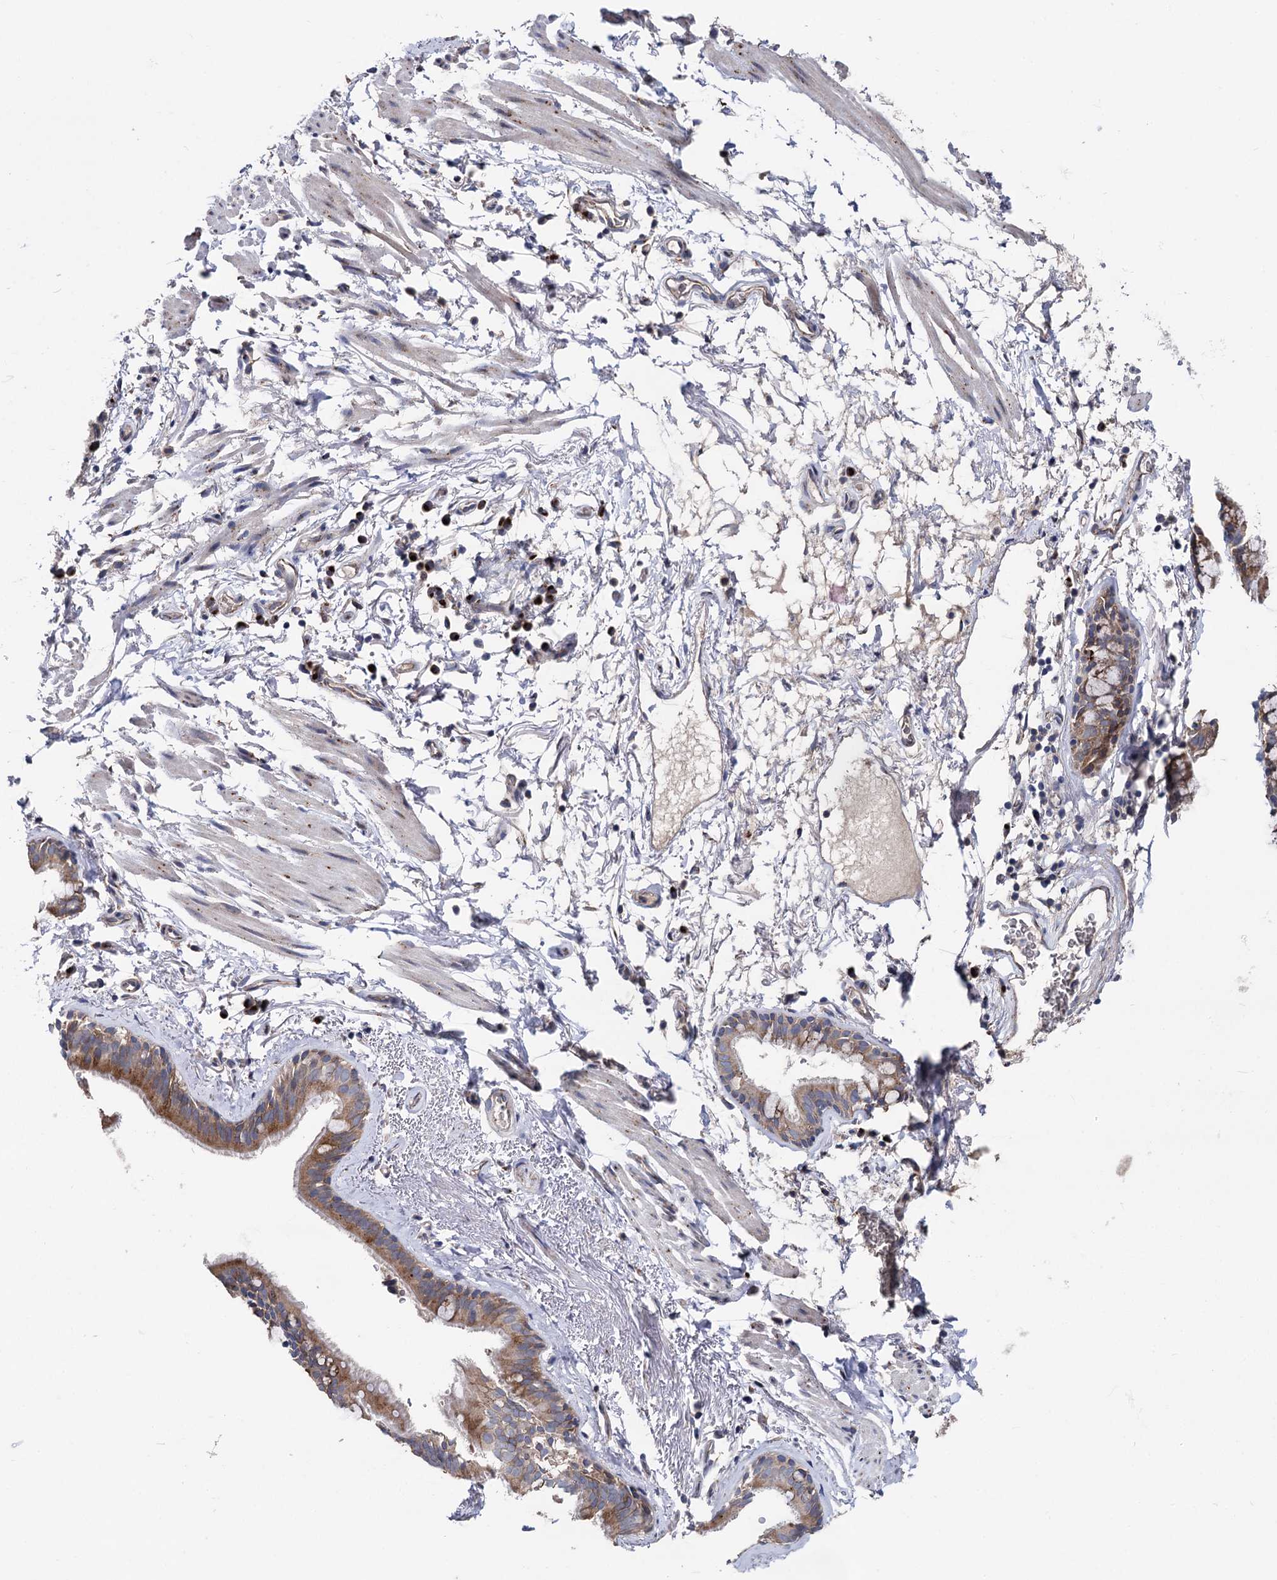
{"staining": {"intensity": "negative", "quantity": "none", "location": "none"}, "tissue": "adipose tissue", "cell_type": "Adipocytes", "image_type": "normal", "snomed": [{"axis": "morphology", "description": "Normal tissue, NOS"}, {"axis": "topography", "description": "Lymph node"}, {"axis": "topography", "description": "Bronchus"}], "caption": "This is a photomicrograph of immunohistochemistry (IHC) staining of benign adipose tissue, which shows no expression in adipocytes.", "gene": "SMAGP", "patient": {"sex": "male", "age": 63}}